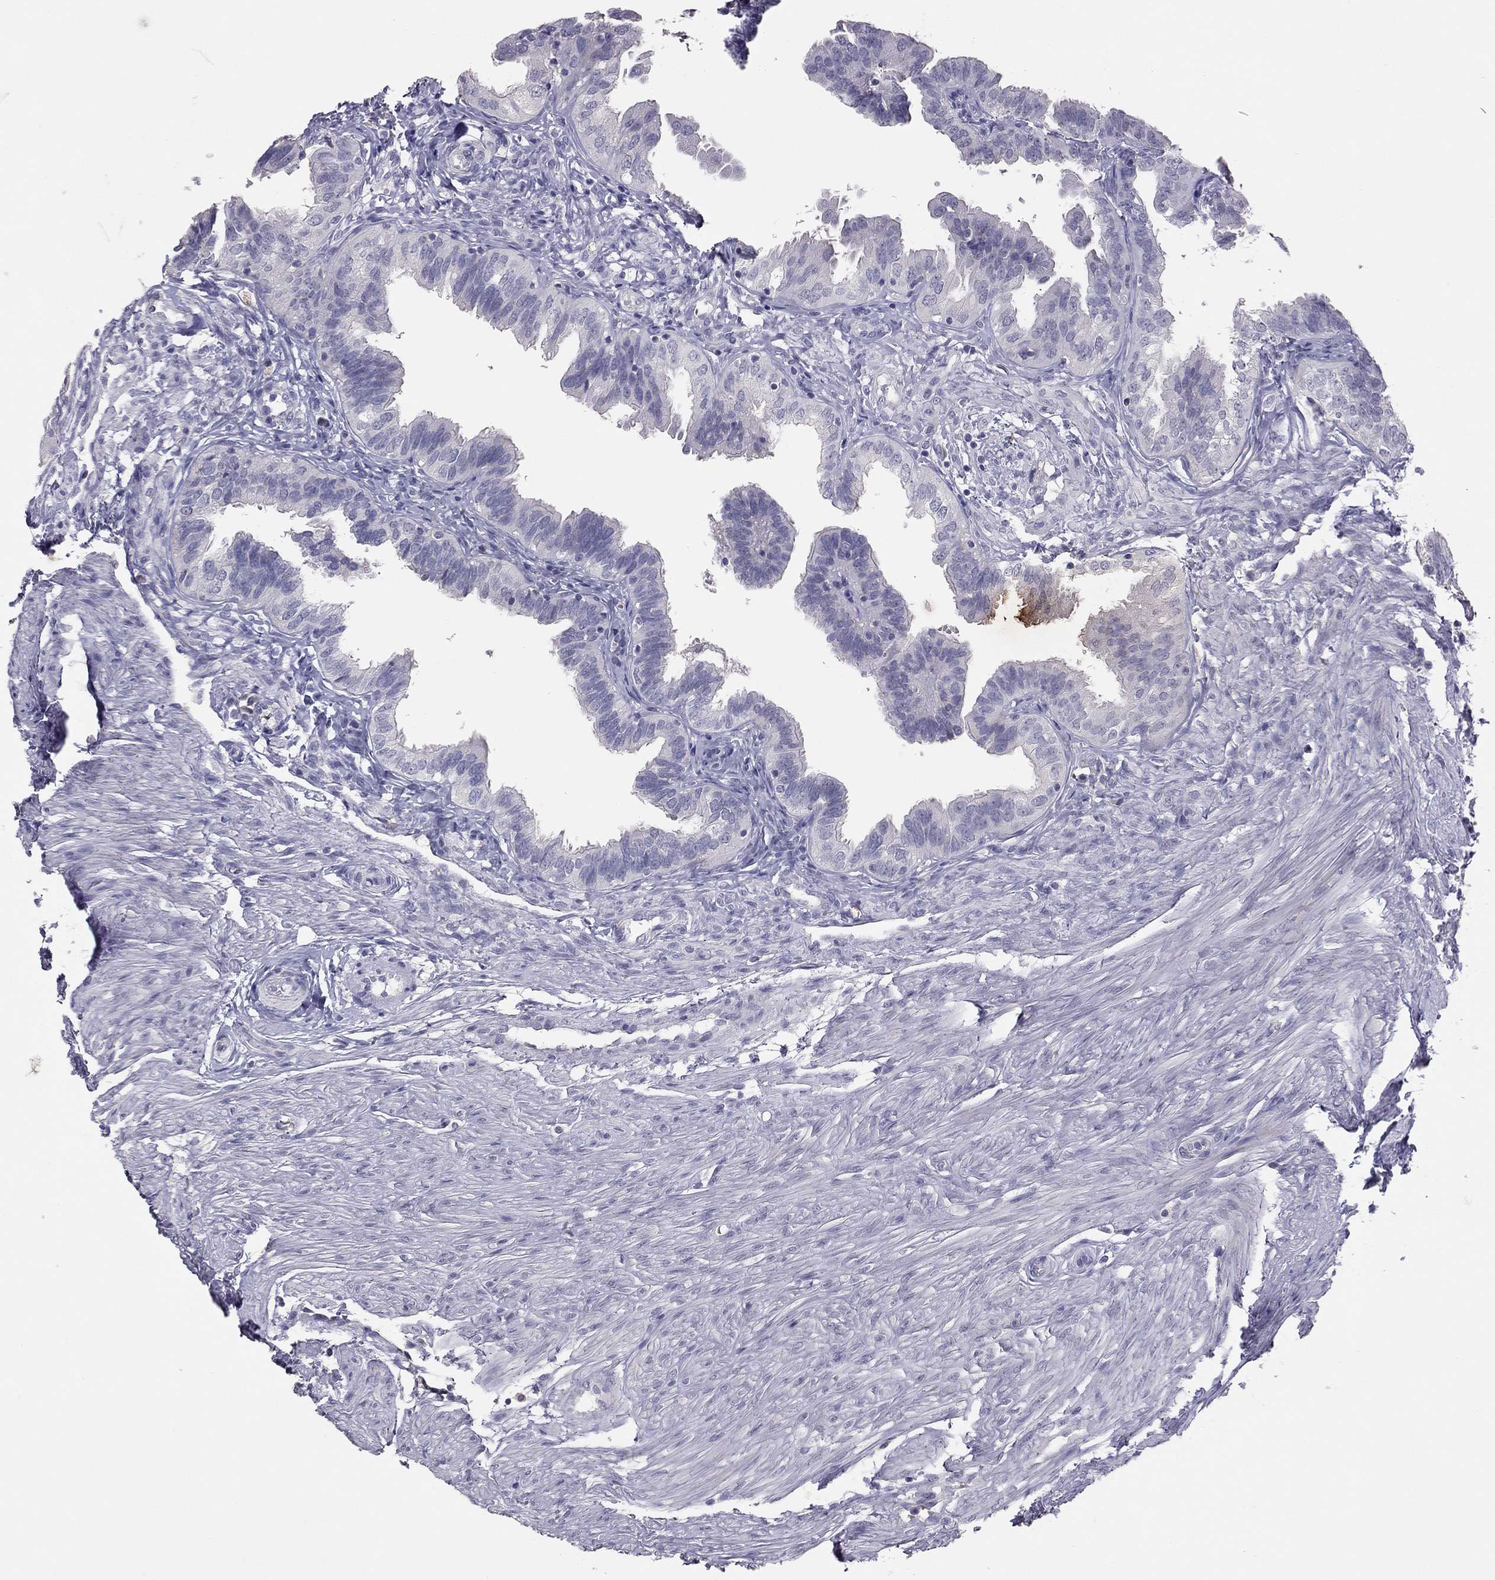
{"staining": {"intensity": "negative", "quantity": "none", "location": "none"}, "tissue": "fallopian tube", "cell_type": "Glandular cells", "image_type": "normal", "snomed": [{"axis": "morphology", "description": "Normal tissue, NOS"}, {"axis": "topography", "description": "Fallopian tube"}], "caption": "Immunohistochemistry (IHC) of normal human fallopian tube demonstrates no staining in glandular cells.", "gene": "ADORA2A", "patient": {"sex": "female", "age": 39}}